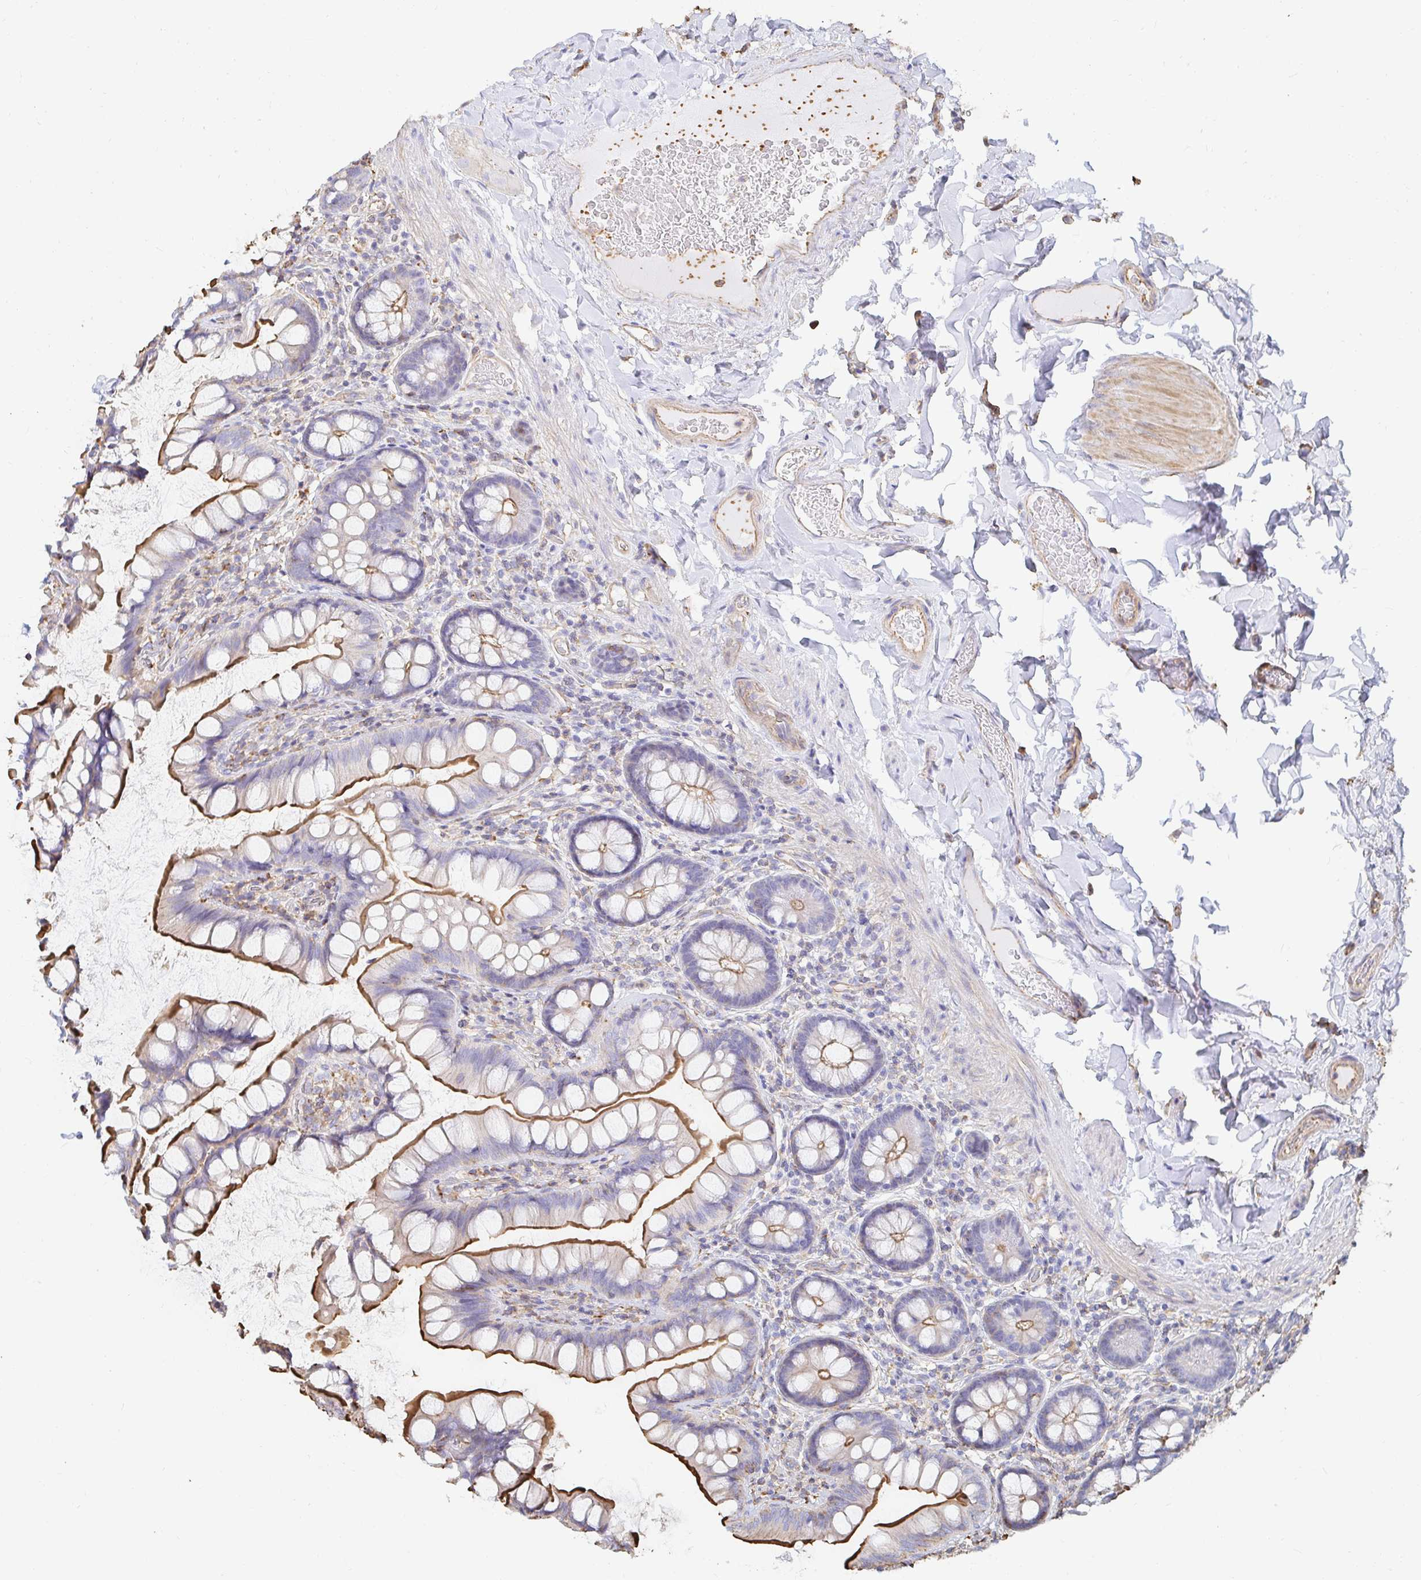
{"staining": {"intensity": "strong", "quantity": "25%-75%", "location": "cytoplasmic/membranous"}, "tissue": "small intestine", "cell_type": "Glandular cells", "image_type": "normal", "snomed": [{"axis": "morphology", "description": "Normal tissue, NOS"}, {"axis": "topography", "description": "Small intestine"}], "caption": "Immunohistochemistry micrograph of unremarkable small intestine: small intestine stained using immunohistochemistry (IHC) exhibits high levels of strong protein expression localized specifically in the cytoplasmic/membranous of glandular cells, appearing as a cytoplasmic/membranous brown color.", "gene": "PTPN14", "patient": {"sex": "male", "age": 70}}